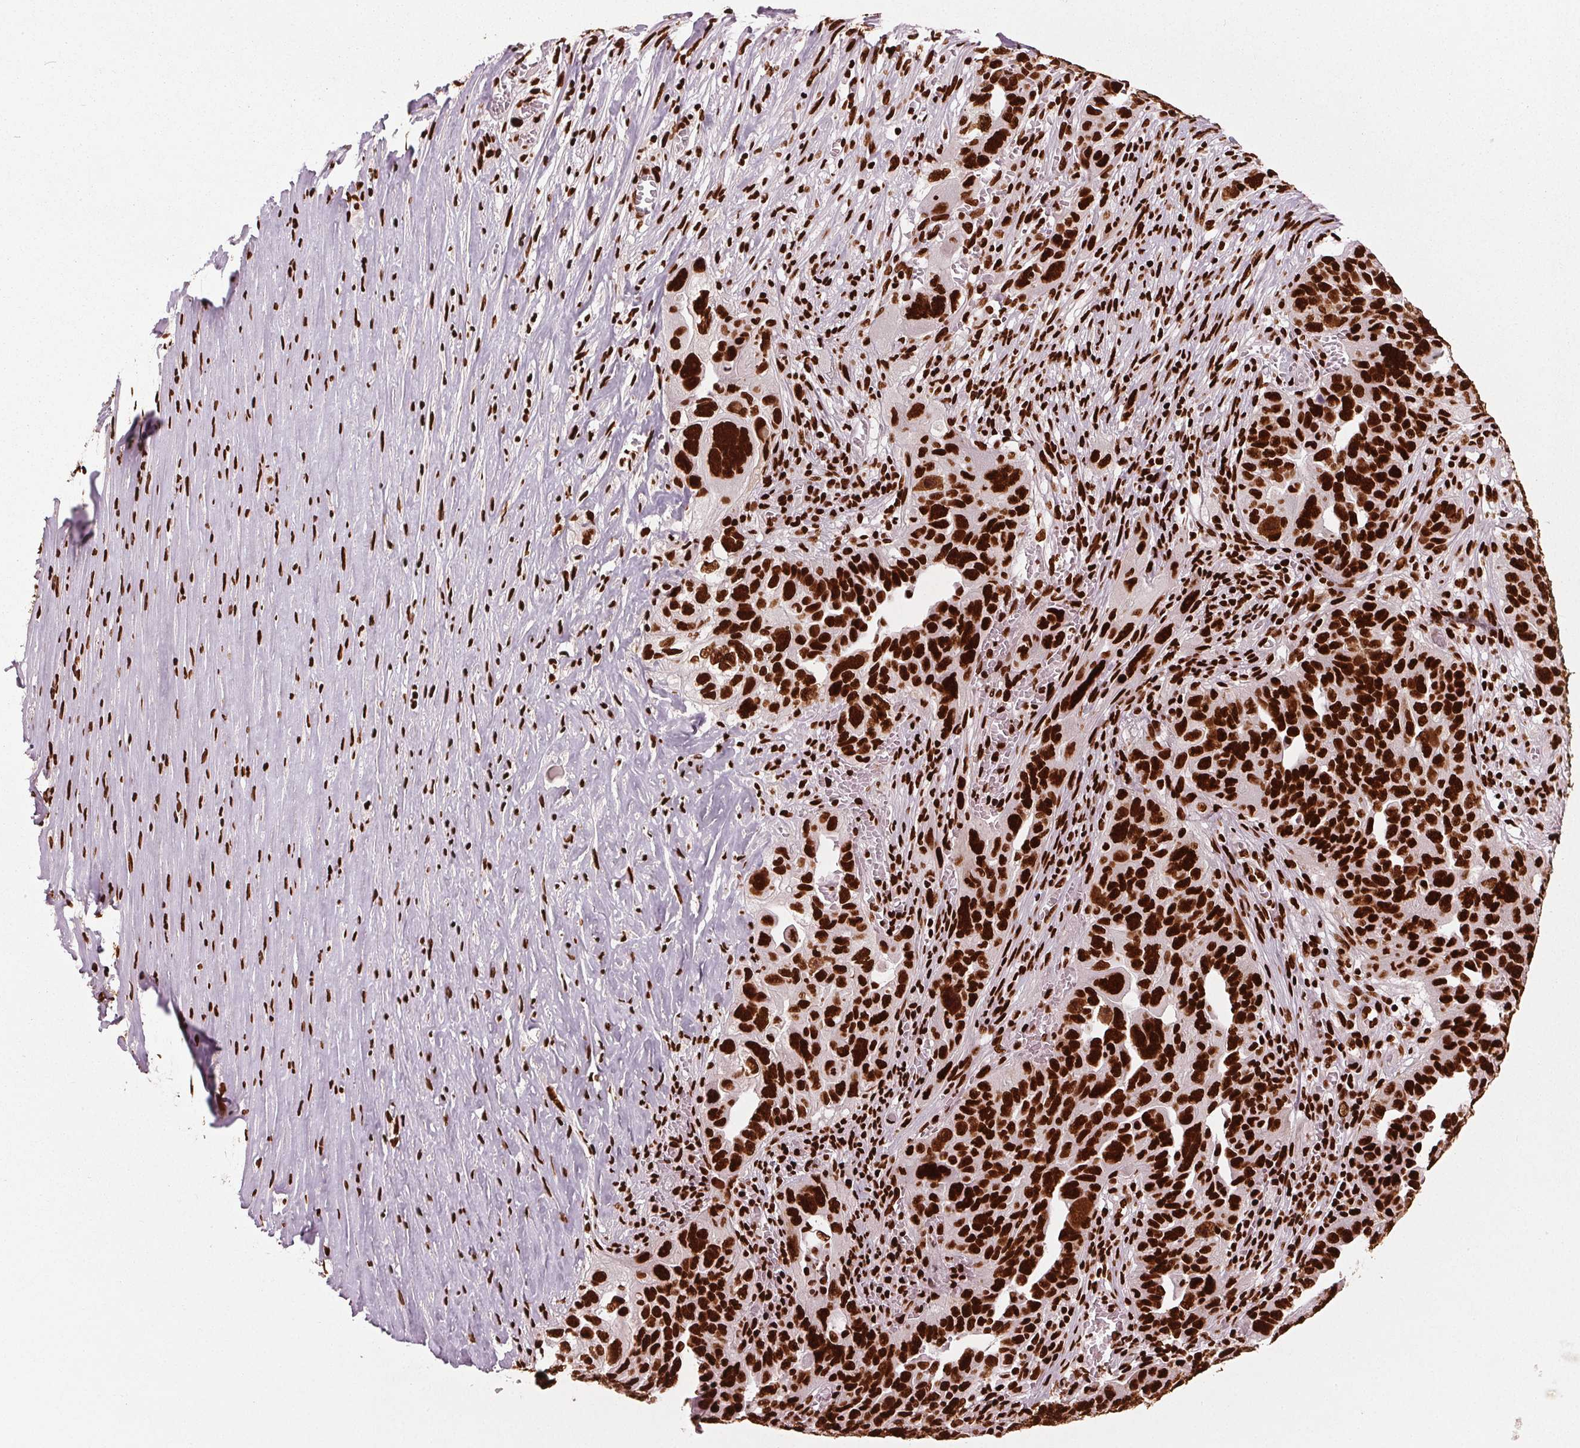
{"staining": {"intensity": "strong", "quantity": ">75%", "location": "nuclear"}, "tissue": "ovarian cancer", "cell_type": "Tumor cells", "image_type": "cancer", "snomed": [{"axis": "morphology", "description": "Carcinoma, endometroid"}, {"axis": "topography", "description": "Soft tissue"}, {"axis": "topography", "description": "Ovary"}], "caption": "Immunohistochemistry micrograph of neoplastic tissue: endometroid carcinoma (ovarian) stained using IHC displays high levels of strong protein expression localized specifically in the nuclear of tumor cells, appearing as a nuclear brown color.", "gene": "BRD4", "patient": {"sex": "female", "age": 52}}